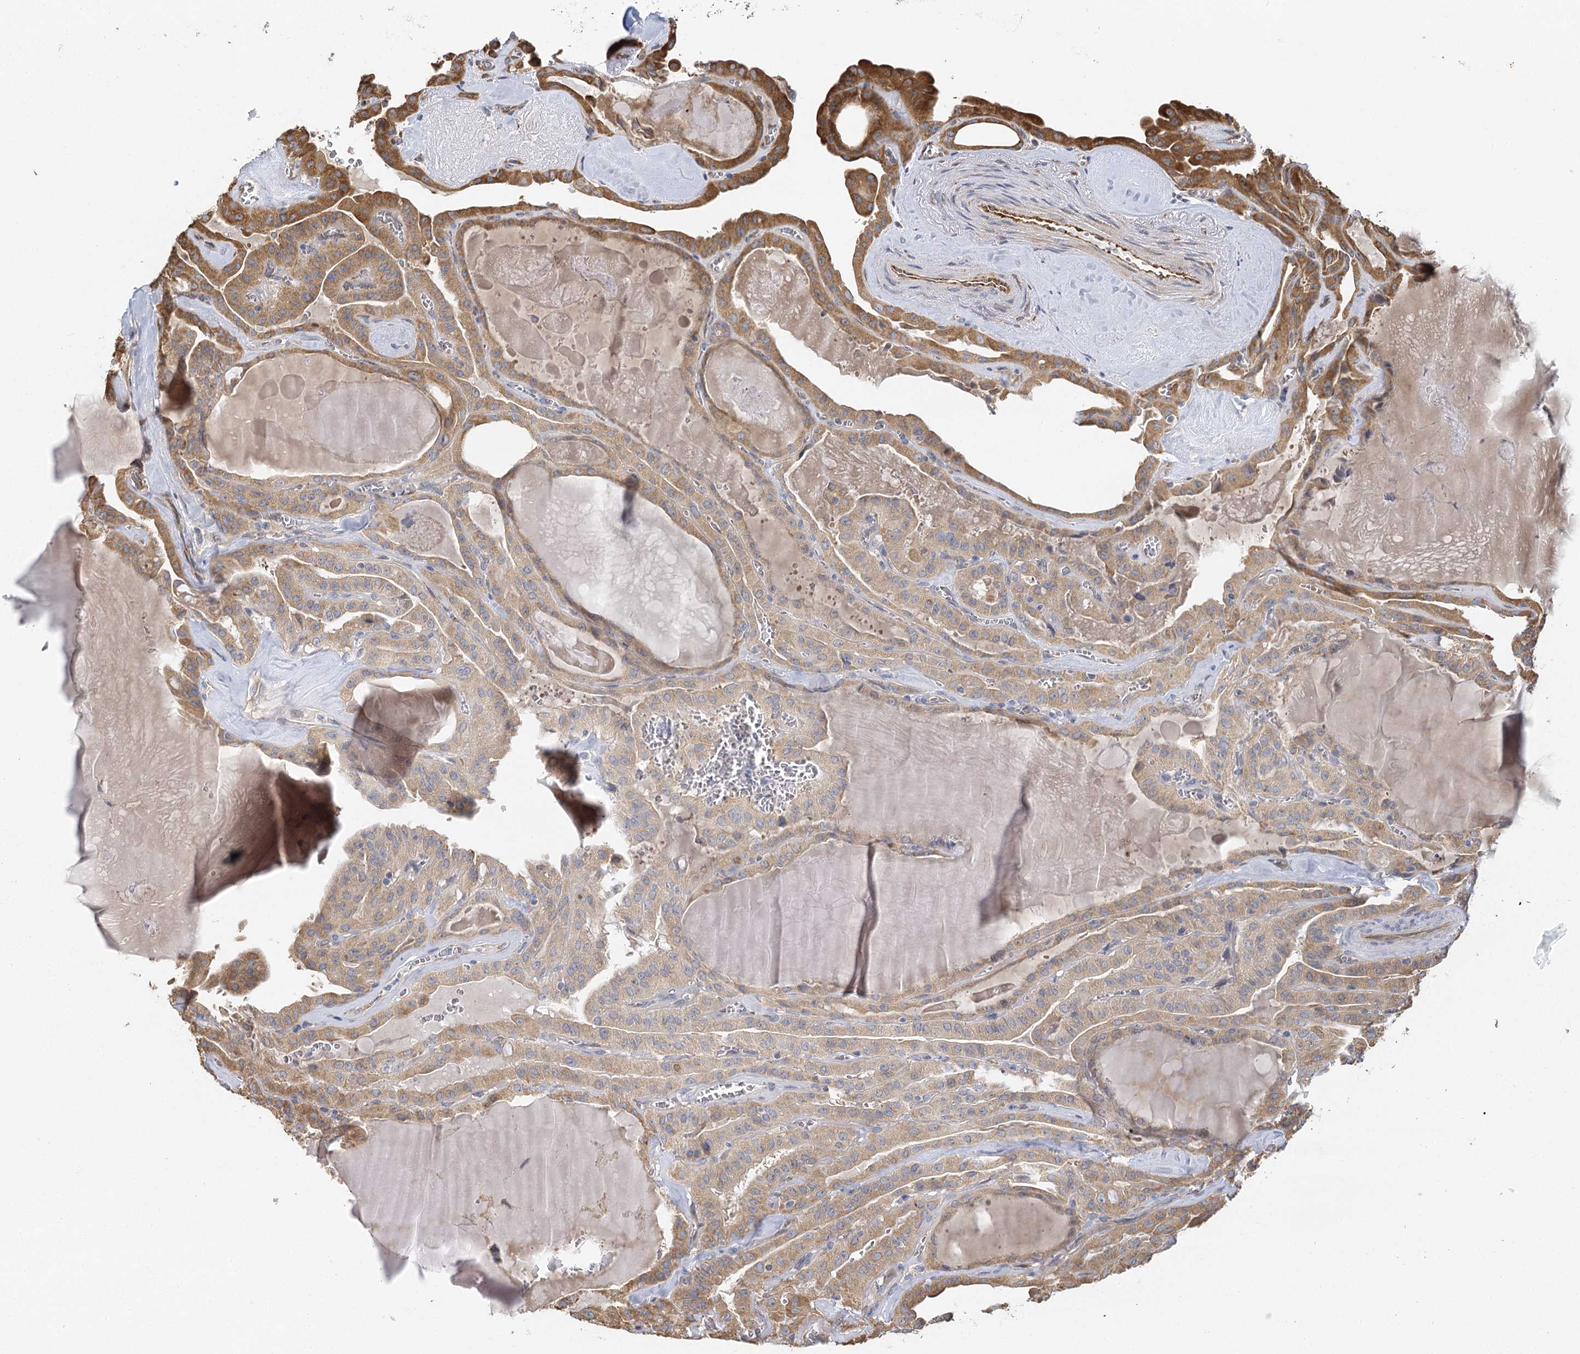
{"staining": {"intensity": "moderate", "quantity": "<25%", "location": "cytoplasmic/membranous"}, "tissue": "thyroid cancer", "cell_type": "Tumor cells", "image_type": "cancer", "snomed": [{"axis": "morphology", "description": "Papillary adenocarcinoma, NOS"}, {"axis": "topography", "description": "Thyroid gland"}], "caption": "Immunohistochemical staining of papillary adenocarcinoma (thyroid) demonstrates low levels of moderate cytoplasmic/membranous positivity in approximately <25% of tumor cells. The staining was performed using DAB, with brown indicating positive protein expression. Nuclei are stained blue with hematoxylin.", "gene": "IL11RA", "patient": {"sex": "male", "age": 52}}